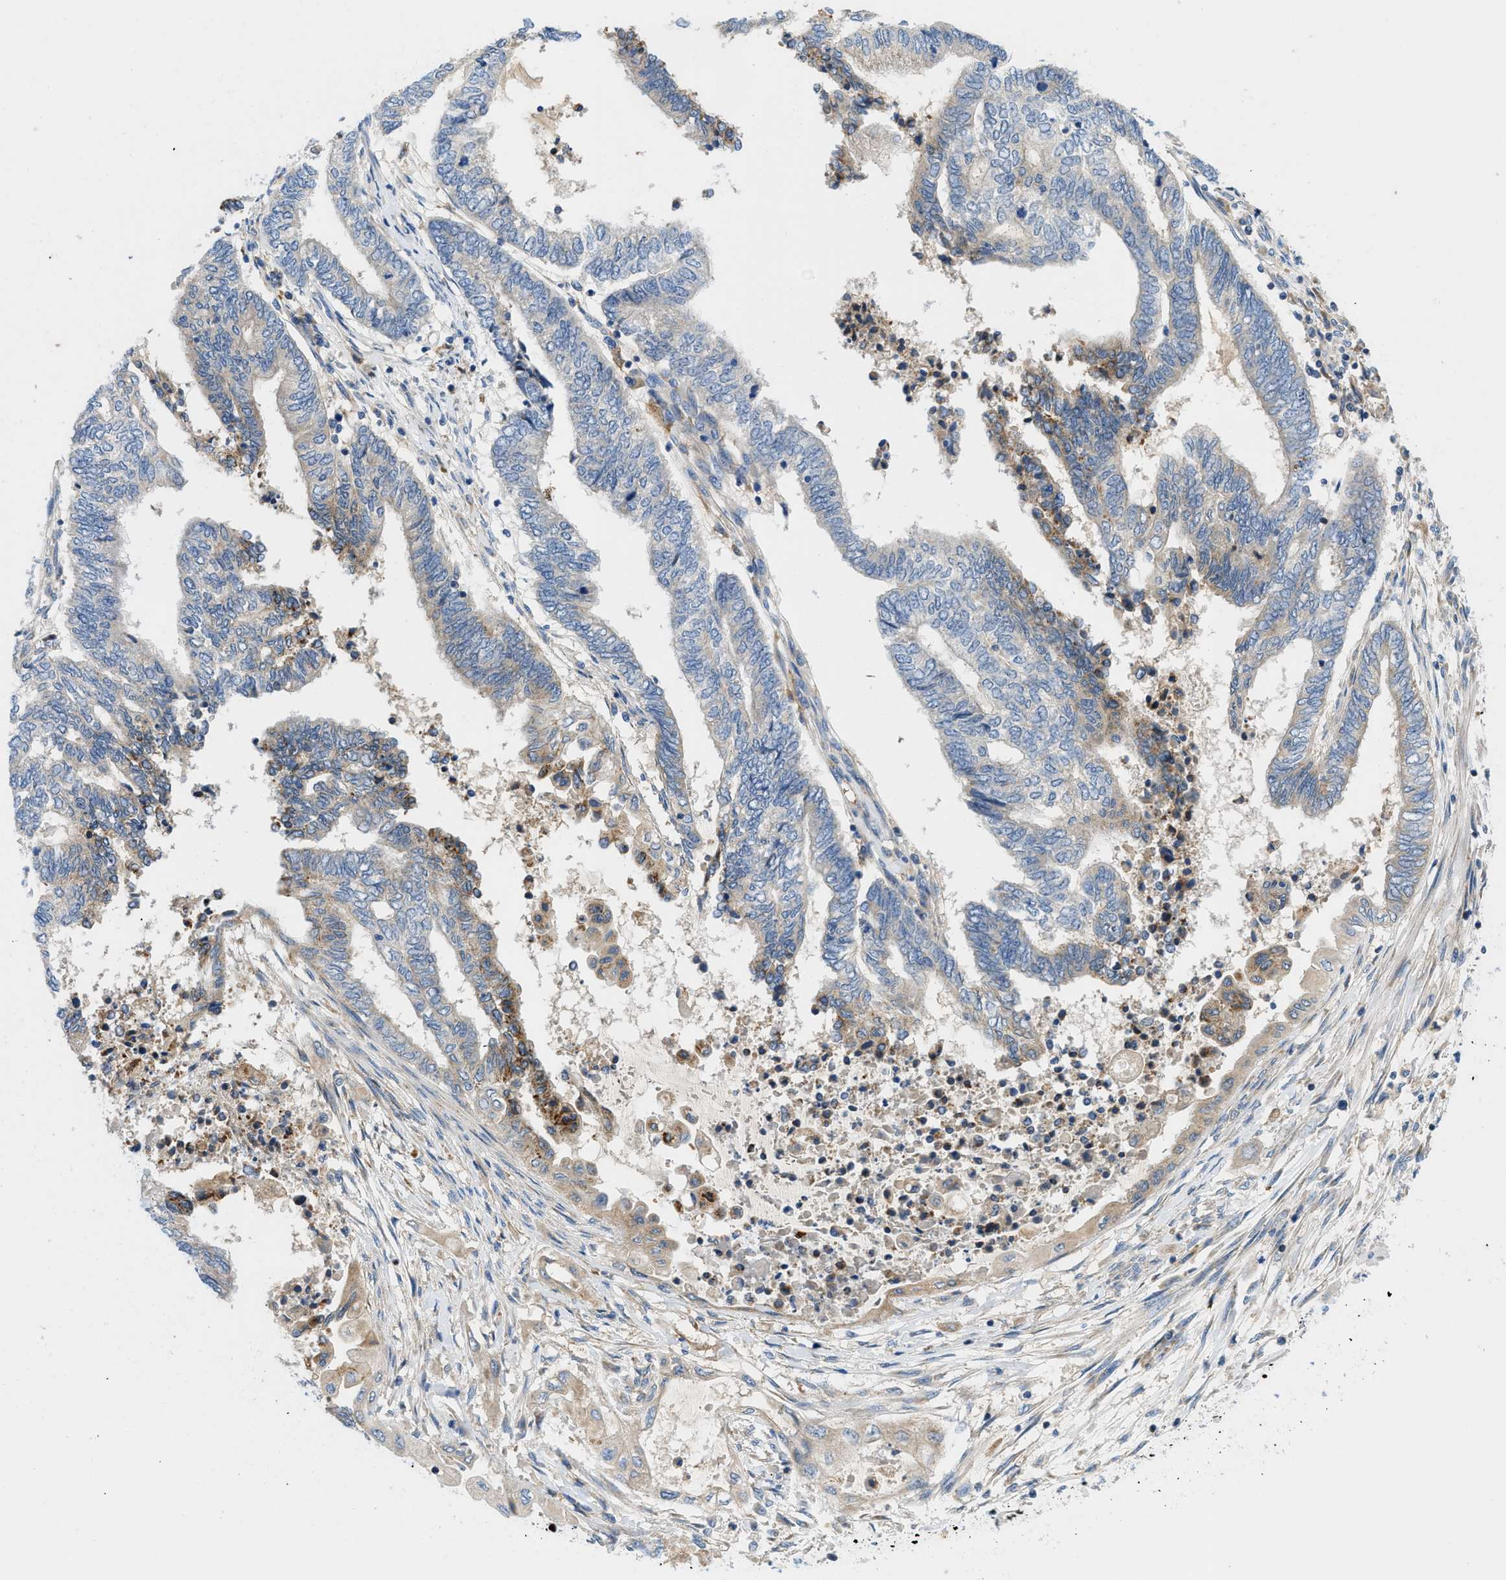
{"staining": {"intensity": "weak", "quantity": "<25%", "location": "cytoplasmic/membranous"}, "tissue": "endometrial cancer", "cell_type": "Tumor cells", "image_type": "cancer", "snomed": [{"axis": "morphology", "description": "Adenocarcinoma, NOS"}, {"axis": "topography", "description": "Uterus"}, {"axis": "topography", "description": "Endometrium"}], "caption": "This is an immunohistochemistry photomicrograph of endometrial adenocarcinoma. There is no staining in tumor cells.", "gene": "ZNF831", "patient": {"sex": "female", "age": 70}}